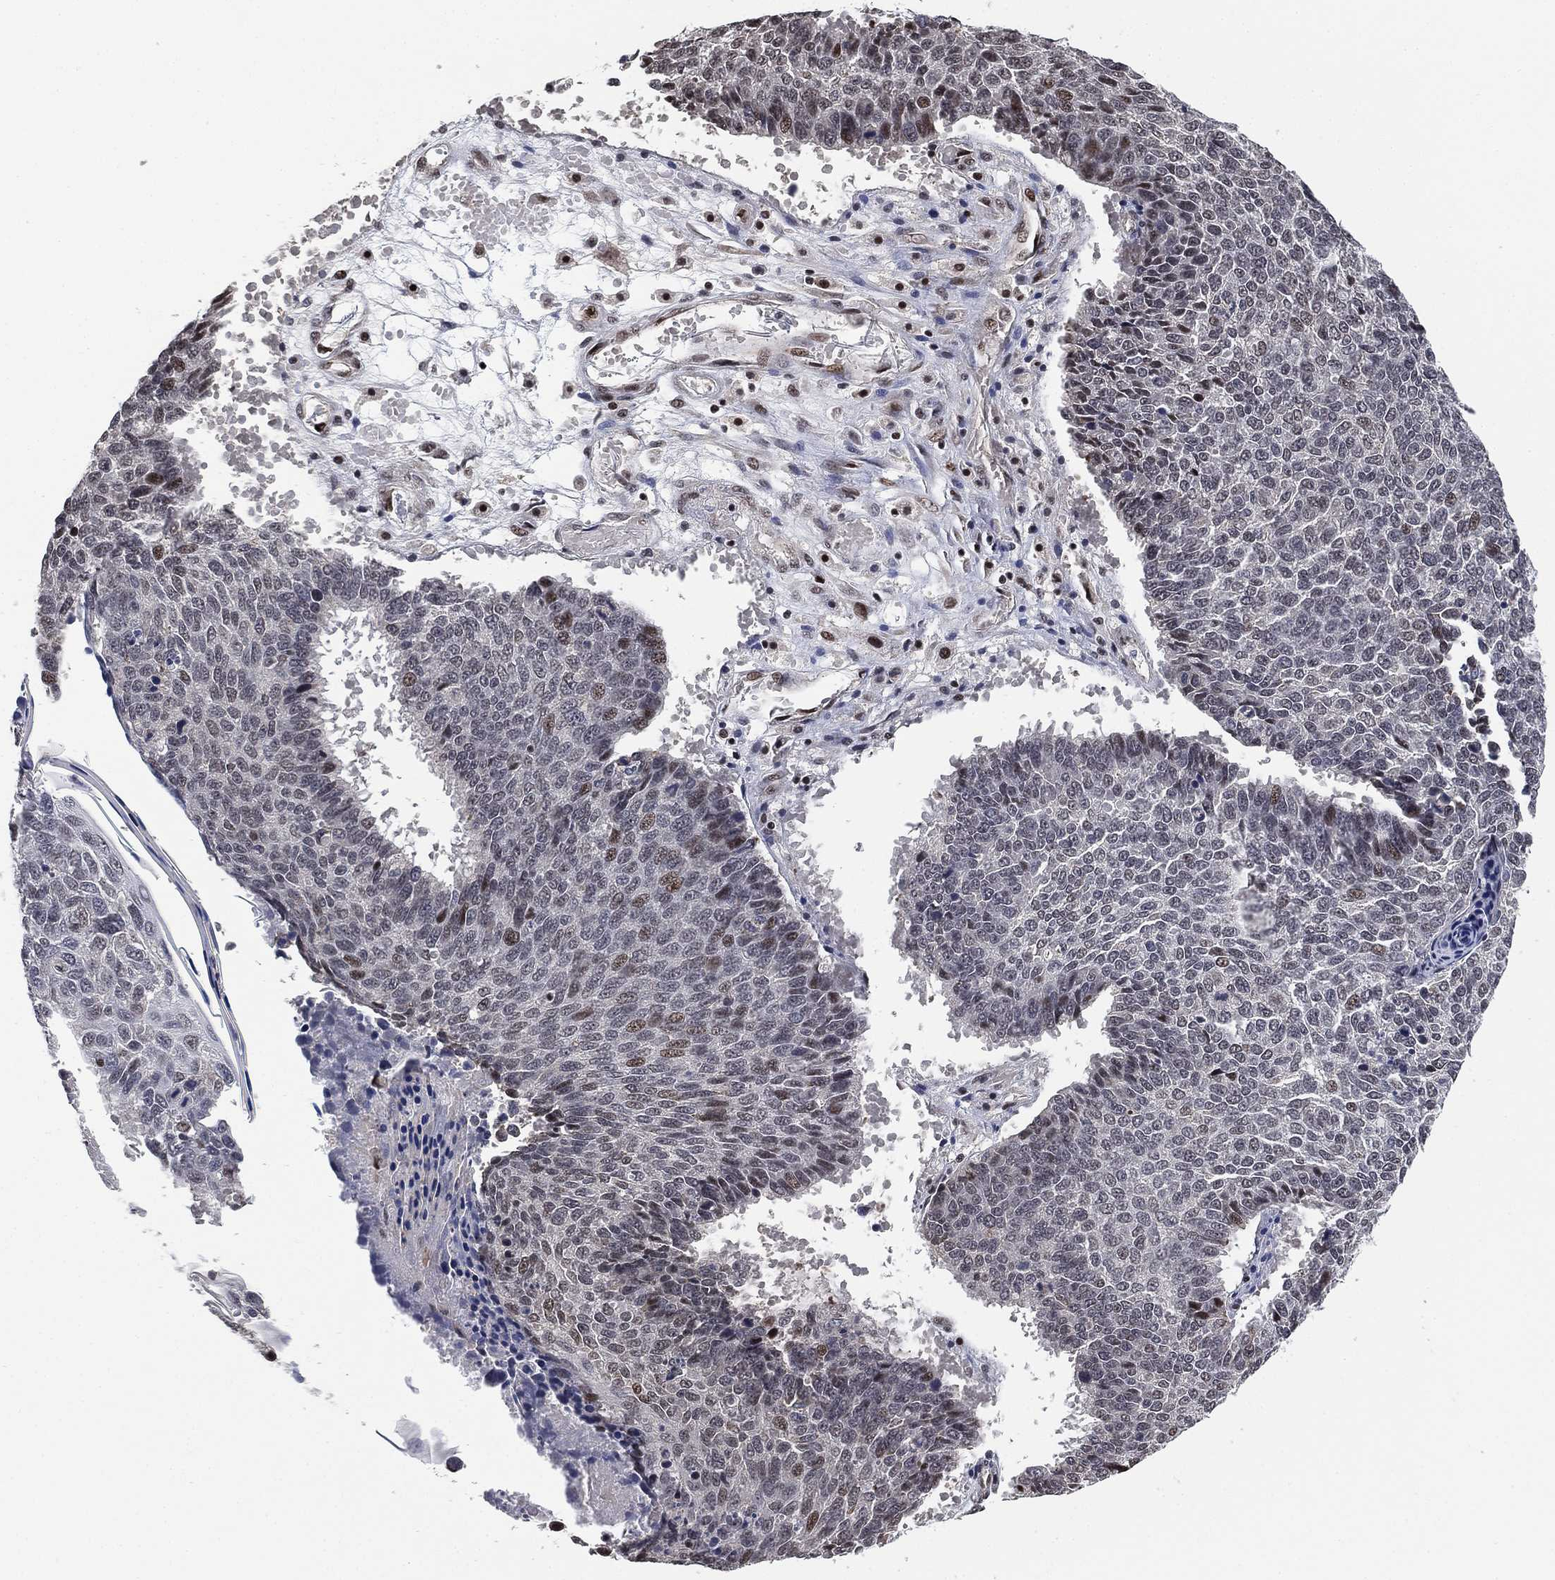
{"staining": {"intensity": "moderate", "quantity": "<25%", "location": "nuclear"}, "tissue": "lung cancer", "cell_type": "Tumor cells", "image_type": "cancer", "snomed": [{"axis": "morphology", "description": "Squamous cell carcinoma, NOS"}, {"axis": "topography", "description": "Lung"}], "caption": "Lung squamous cell carcinoma tissue demonstrates moderate nuclear positivity in approximately <25% of tumor cells, visualized by immunohistochemistry. (DAB (3,3'-diaminobenzidine) IHC, brown staining for protein, blue staining for nuclei).", "gene": "ZSCAN30", "patient": {"sex": "male", "age": 73}}